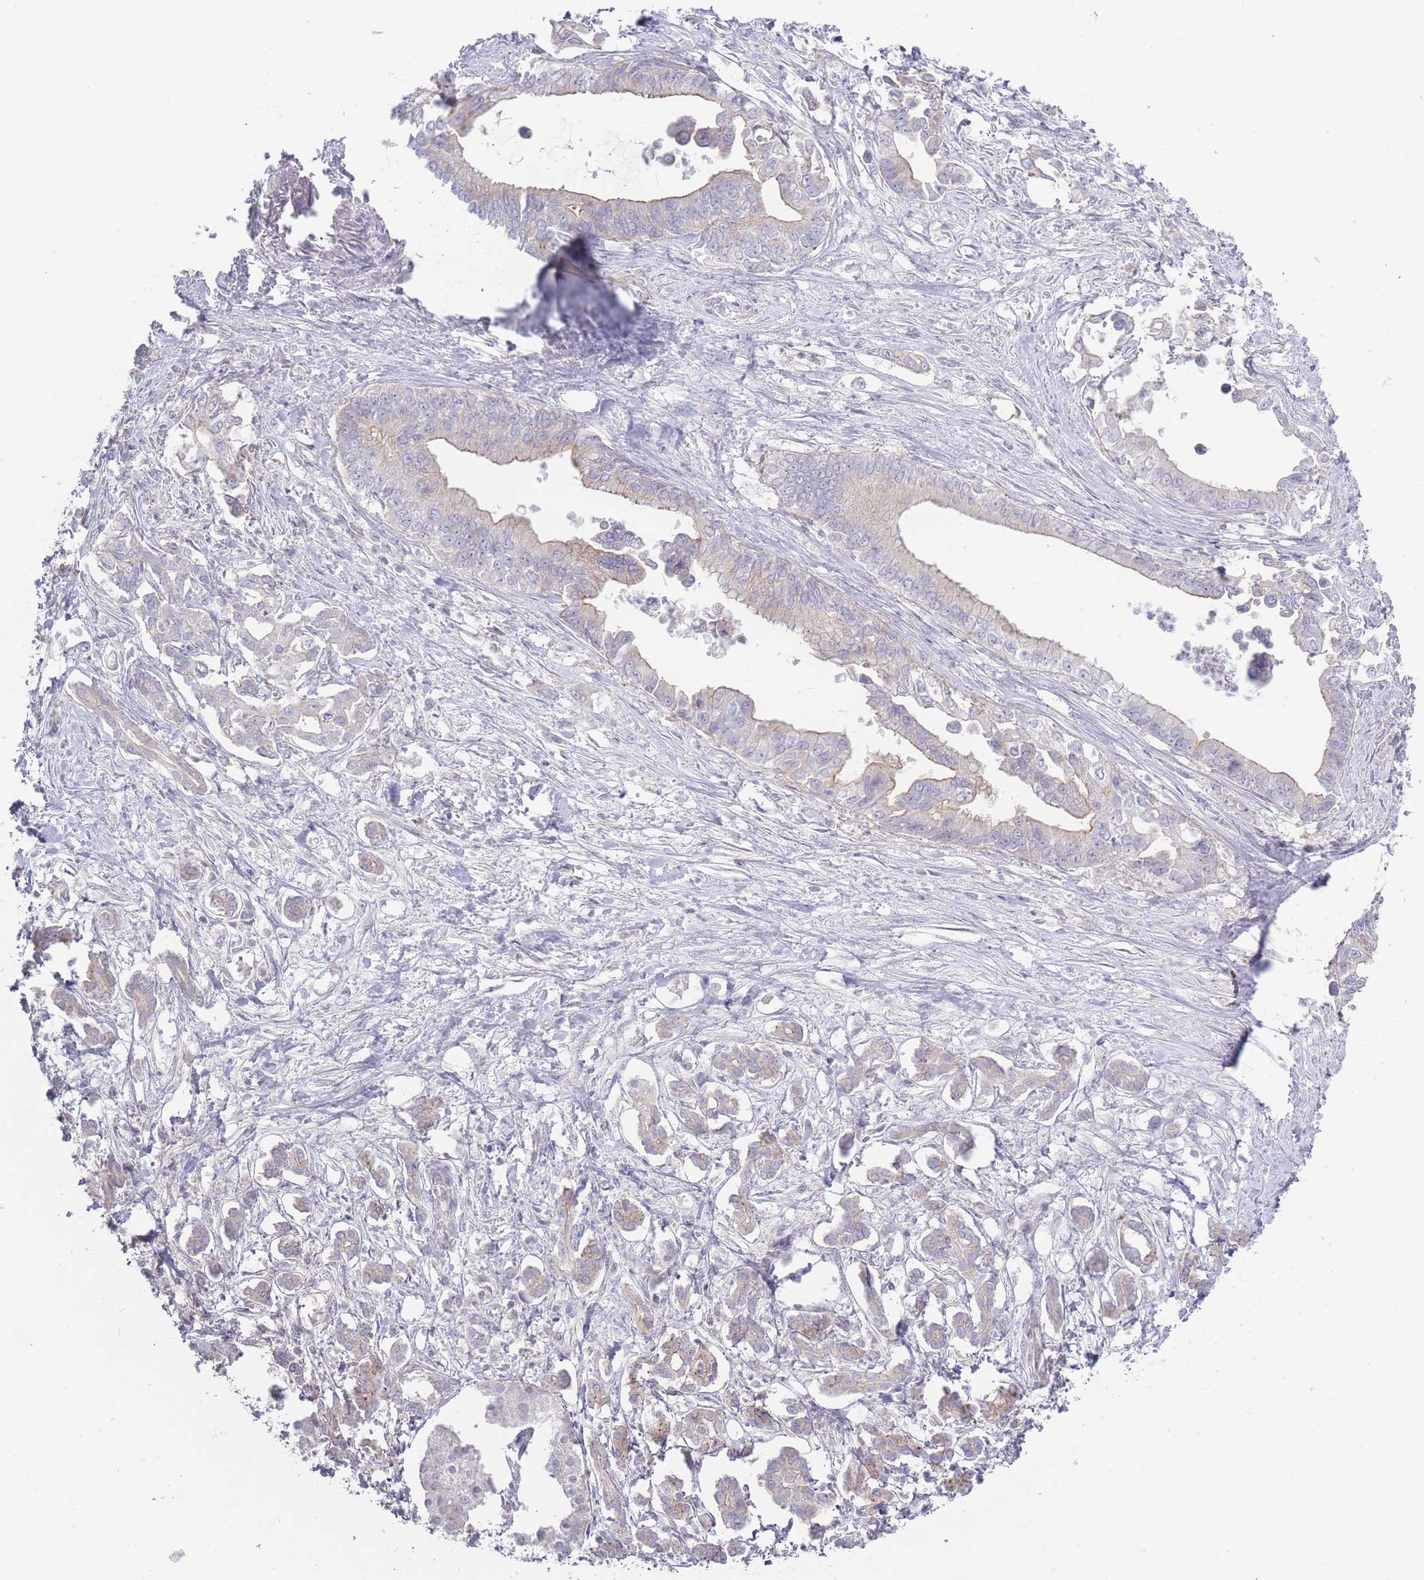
{"staining": {"intensity": "weak", "quantity": "<25%", "location": "cytoplasmic/membranous"}, "tissue": "pancreatic cancer", "cell_type": "Tumor cells", "image_type": "cancer", "snomed": [{"axis": "morphology", "description": "Adenocarcinoma, NOS"}, {"axis": "topography", "description": "Pancreas"}], "caption": "The immunohistochemistry photomicrograph has no significant staining in tumor cells of pancreatic adenocarcinoma tissue.", "gene": "SPHKAP", "patient": {"sex": "male", "age": 61}}